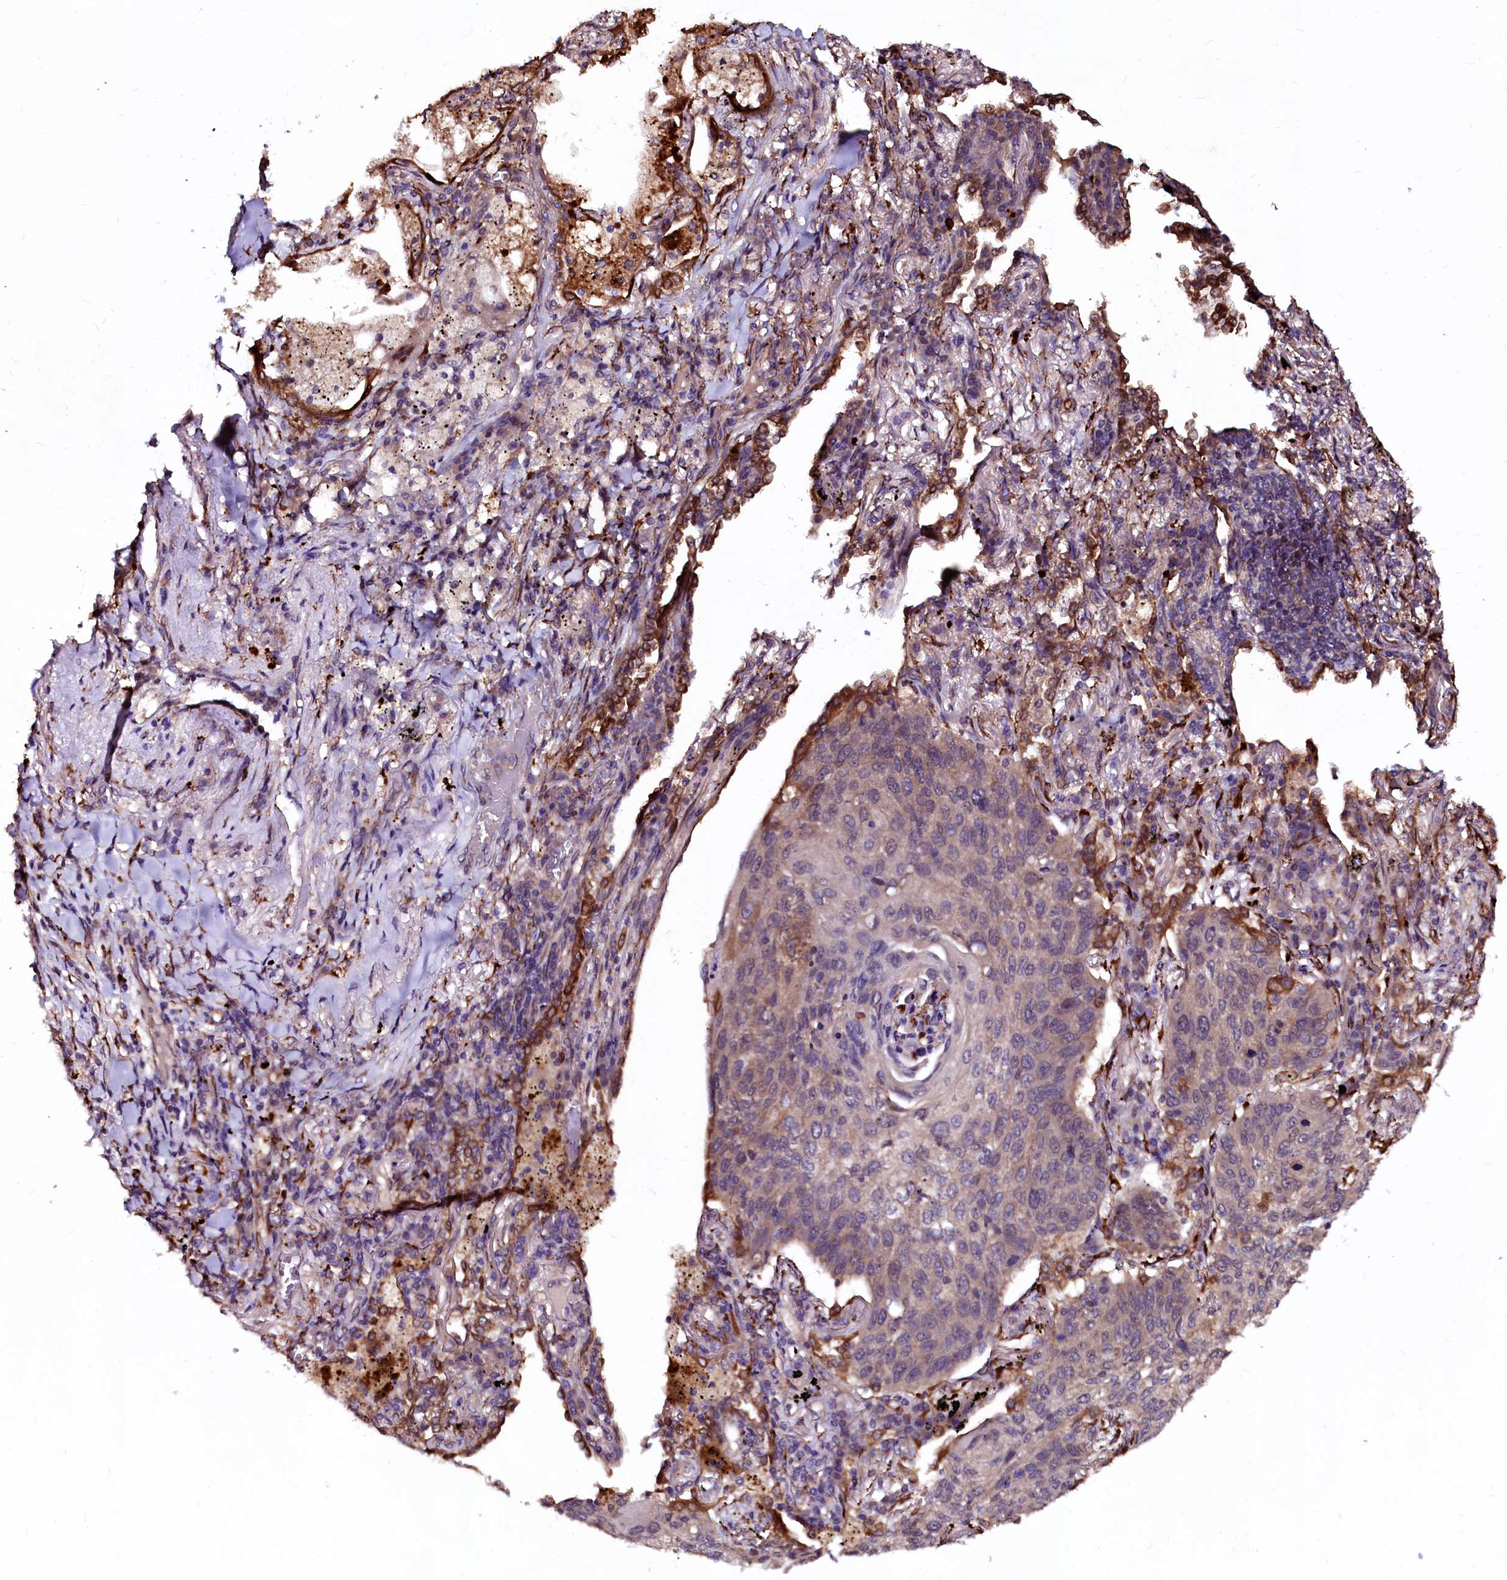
{"staining": {"intensity": "moderate", "quantity": "<25%", "location": "cytoplasmic/membranous"}, "tissue": "lung cancer", "cell_type": "Tumor cells", "image_type": "cancer", "snomed": [{"axis": "morphology", "description": "Squamous cell carcinoma, NOS"}, {"axis": "topography", "description": "Lung"}], "caption": "DAB (3,3'-diaminobenzidine) immunohistochemical staining of lung squamous cell carcinoma shows moderate cytoplasmic/membranous protein staining in about <25% of tumor cells.", "gene": "N4BP1", "patient": {"sex": "female", "age": 63}}